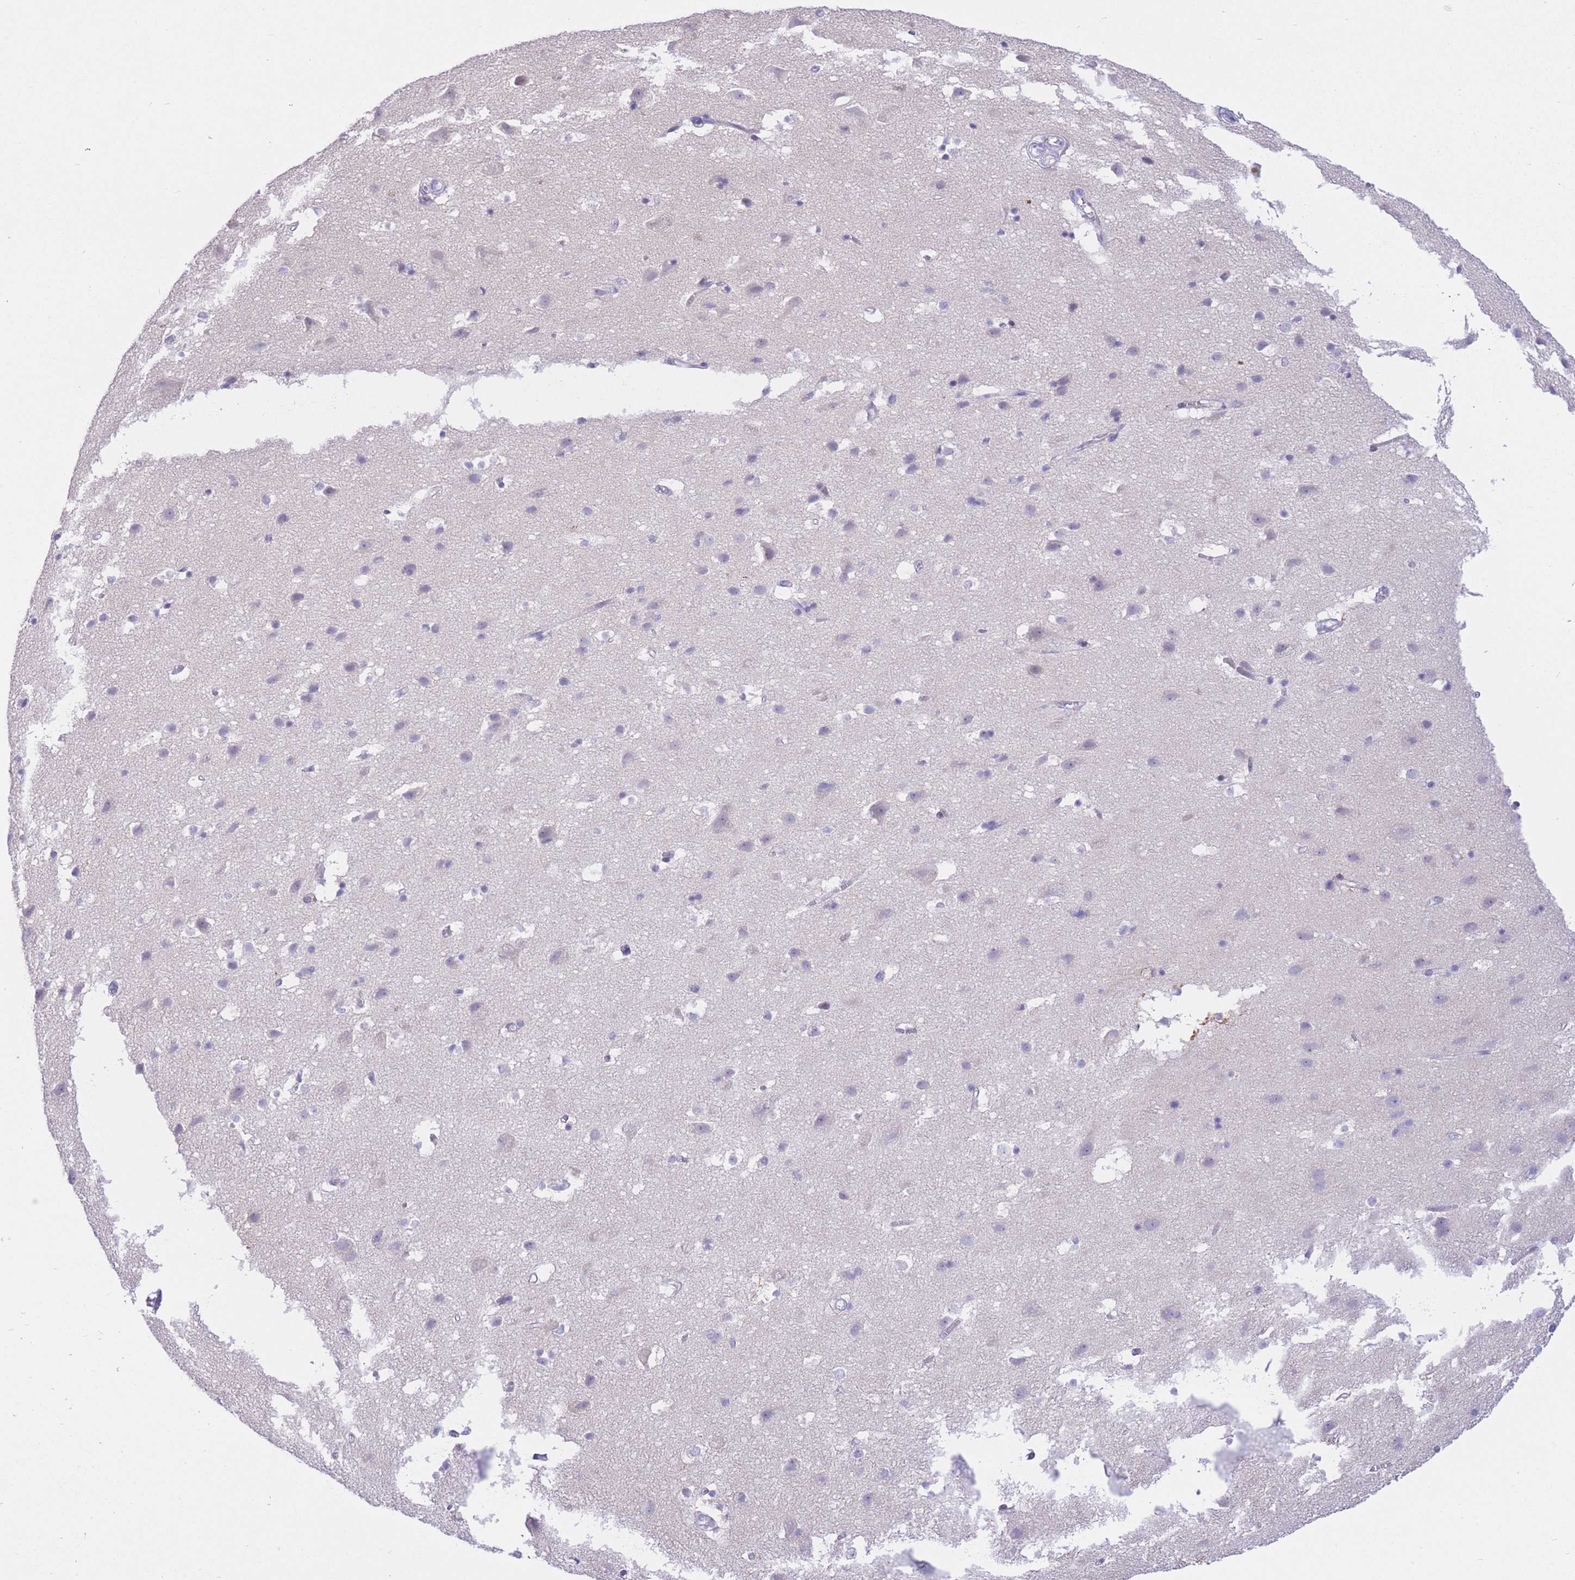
{"staining": {"intensity": "negative", "quantity": "none", "location": "none"}, "tissue": "cerebral cortex", "cell_type": "Endothelial cells", "image_type": "normal", "snomed": [{"axis": "morphology", "description": "Normal tissue, NOS"}, {"axis": "topography", "description": "Cerebral cortex"}], "caption": "Normal cerebral cortex was stained to show a protein in brown. There is no significant positivity in endothelial cells. The staining was performed using DAB (3,3'-diaminobenzidine) to visualize the protein expression in brown, while the nuclei were stained in blue with hematoxylin (Magnification: 20x).", "gene": "RPL39L", "patient": {"sex": "male", "age": 54}}